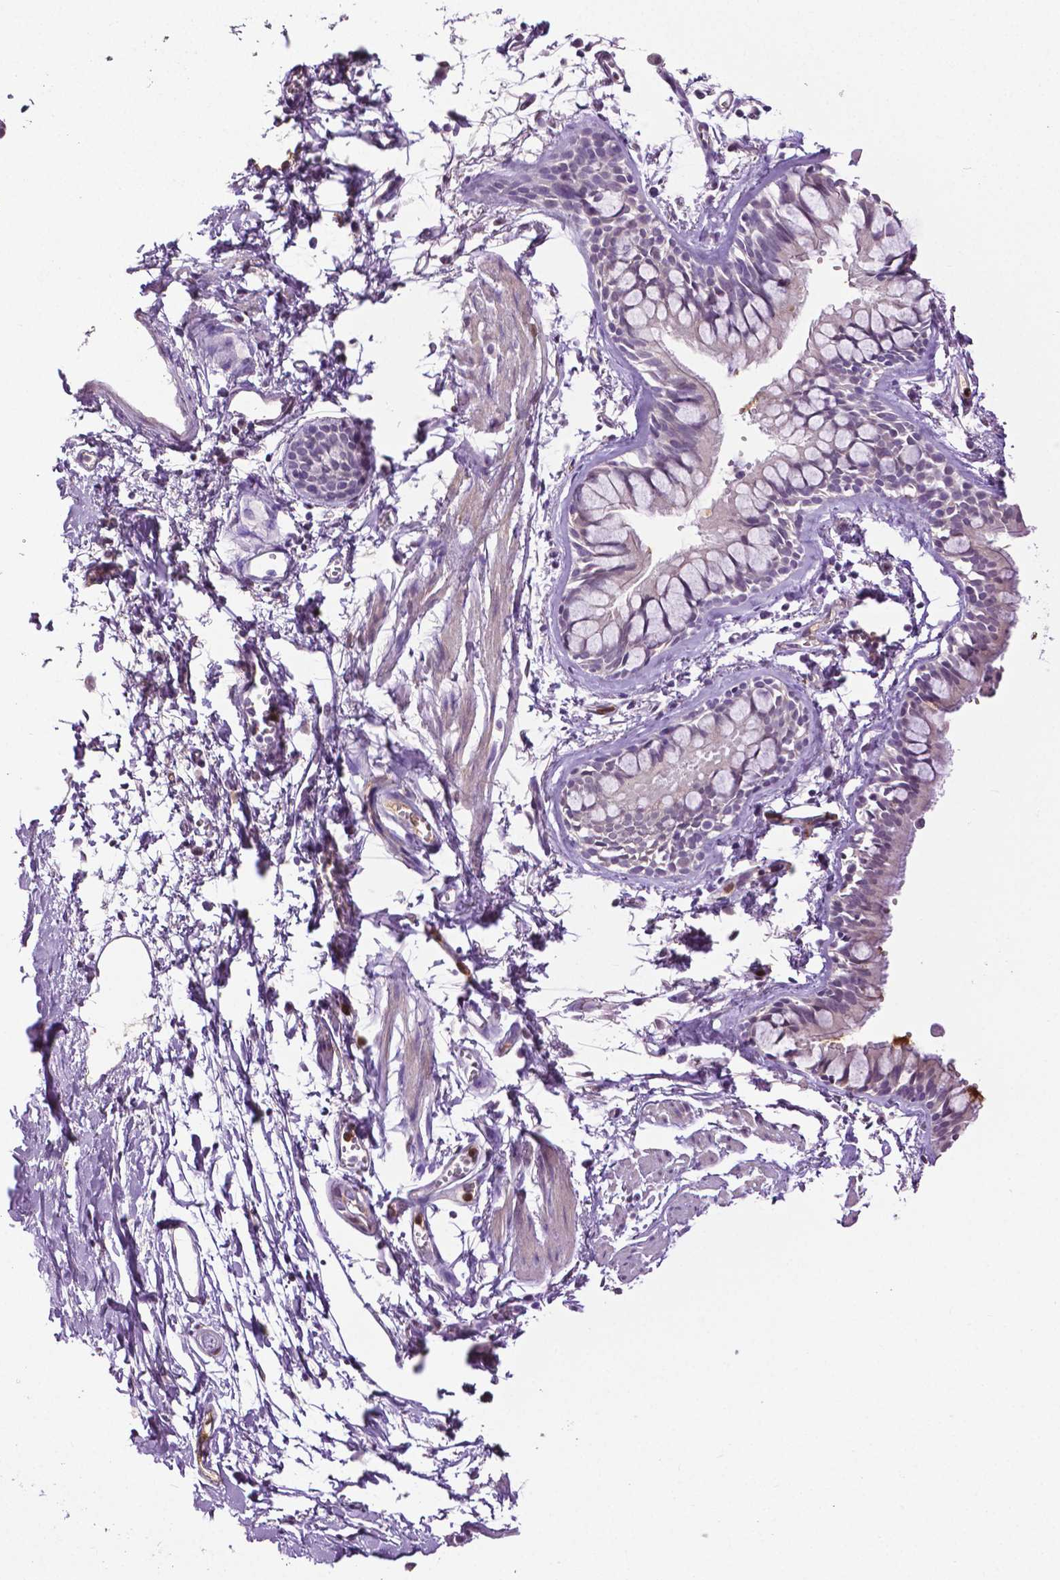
{"staining": {"intensity": "negative", "quantity": "none", "location": "none"}, "tissue": "bronchus", "cell_type": "Respiratory epithelial cells", "image_type": "normal", "snomed": [{"axis": "morphology", "description": "Normal tissue, NOS"}, {"axis": "topography", "description": "Cartilage tissue"}, {"axis": "topography", "description": "Bronchus"}], "caption": "Normal bronchus was stained to show a protein in brown. There is no significant staining in respiratory epithelial cells. The staining was performed using DAB to visualize the protein expression in brown, while the nuclei were stained in blue with hematoxylin (Magnification: 20x).", "gene": "PTPN5", "patient": {"sex": "female", "age": 59}}